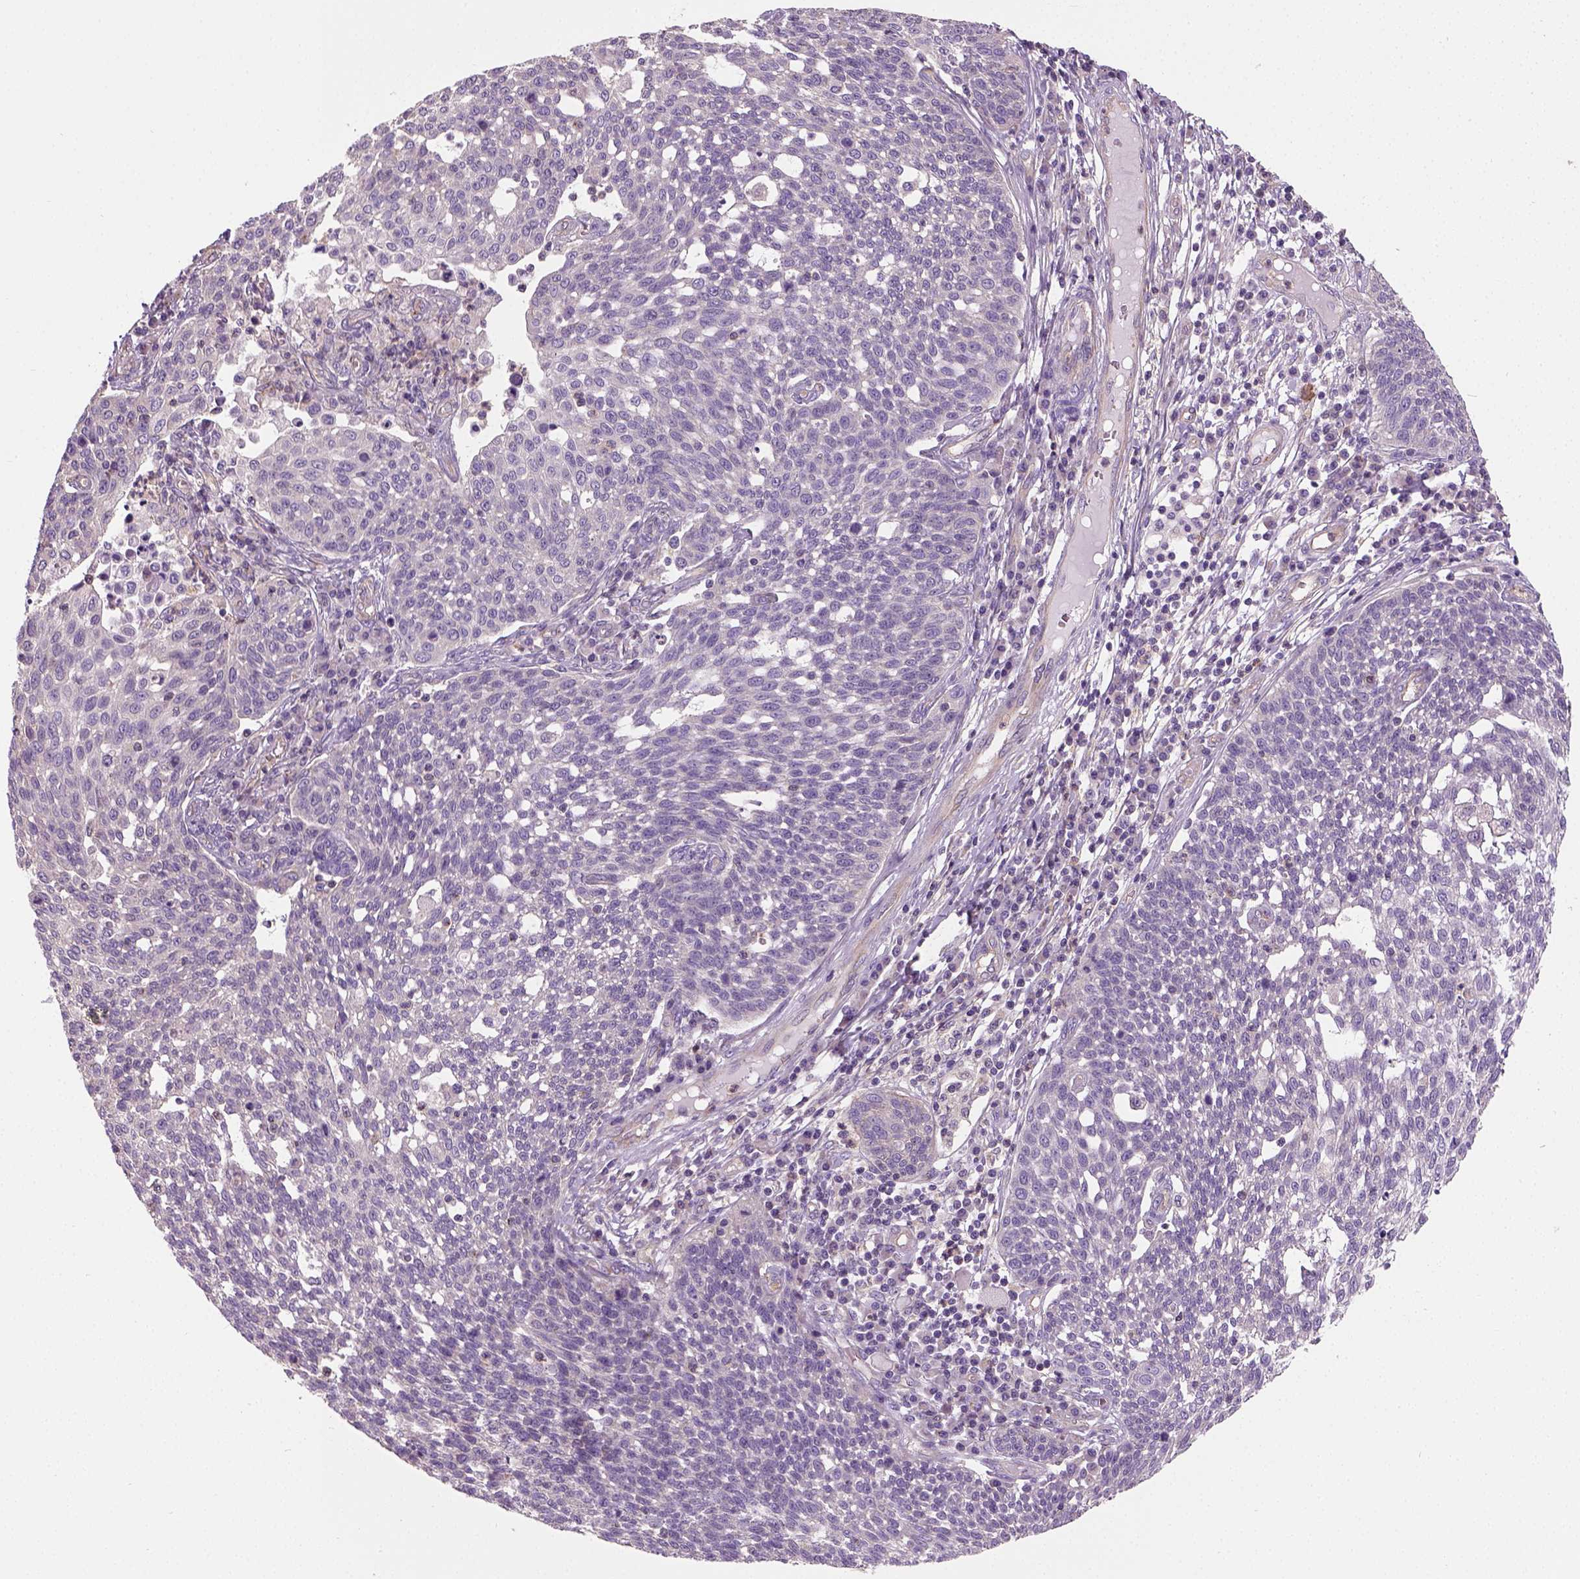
{"staining": {"intensity": "weak", "quantity": "<25%", "location": "cytoplasmic/membranous"}, "tissue": "cervical cancer", "cell_type": "Tumor cells", "image_type": "cancer", "snomed": [{"axis": "morphology", "description": "Squamous cell carcinoma, NOS"}, {"axis": "topography", "description": "Cervix"}], "caption": "This is a image of immunohistochemistry staining of cervical cancer (squamous cell carcinoma), which shows no staining in tumor cells. The staining was performed using DAB (3,3'-diaminobenzidine) to visualize the protein expression in brown, while the nuclei were stained in blue with hematoxylin (Magnification: 20x).", "gene": "CRACR2A", "patient": {"sex": "female", "age": 34}}